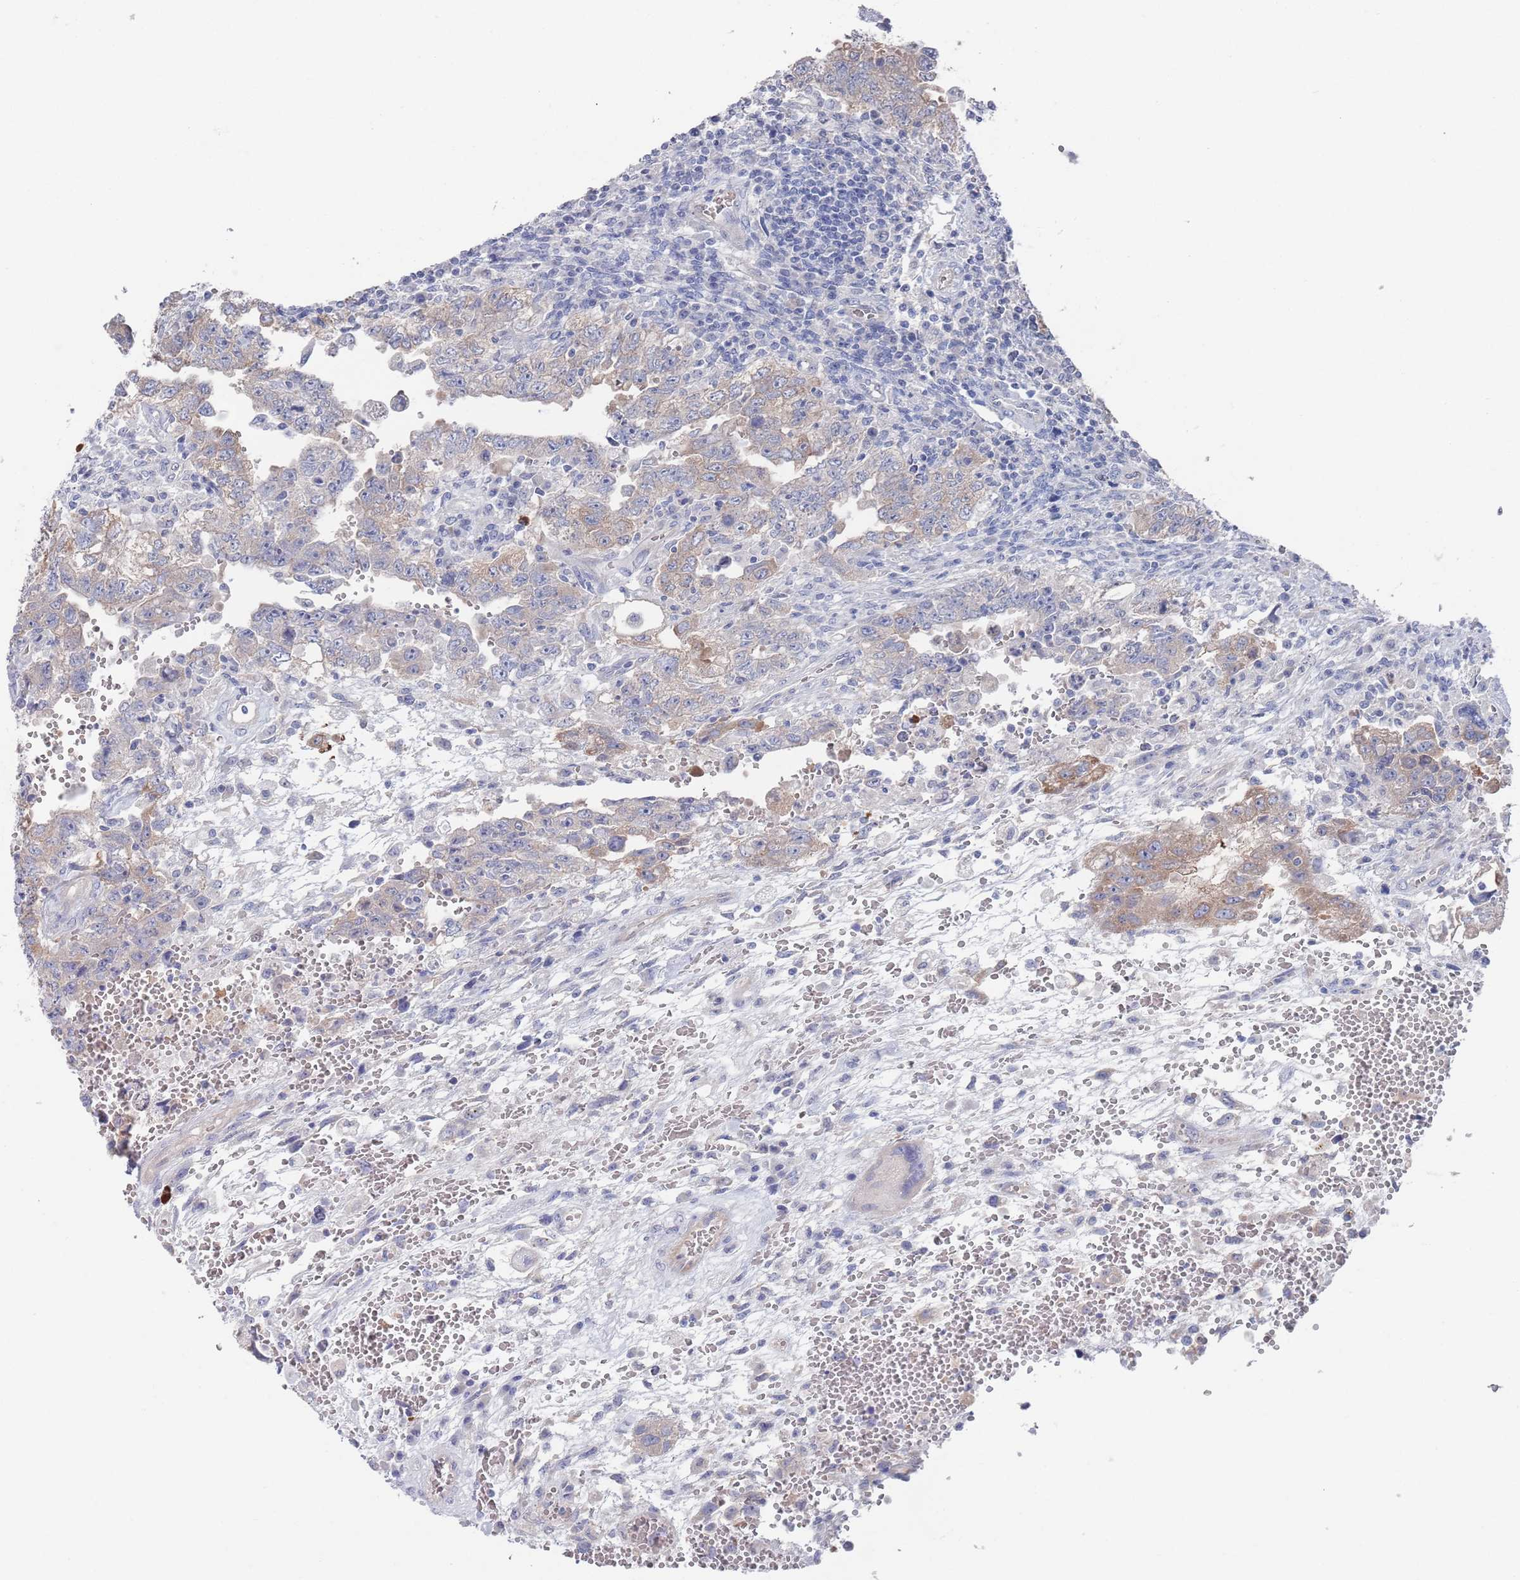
{"staining": {"intensity": "weak", "quantity": "<25%", "location": "cytoplasmic/membranous"}, "tissue": "testis cancer", "cell_type": "Tumor cells", "image_type": "cancer", "snomed": [{"axis": "morphology", "description": "Carcinoma, Embryonal, NOS"}, {"axis": "topography", "description": "Testis"}], "caption": "A high-resolution histopathology image shows immunohistochemistry (IHC) staining of testis embryonal carcinoma, which demonstrates no significant expression in tumor cells. (Brightfield microscopy of DAB IHC at high magnification).", "gene": "TMCO3", "patient": {"sex": "male", "age": 26}}